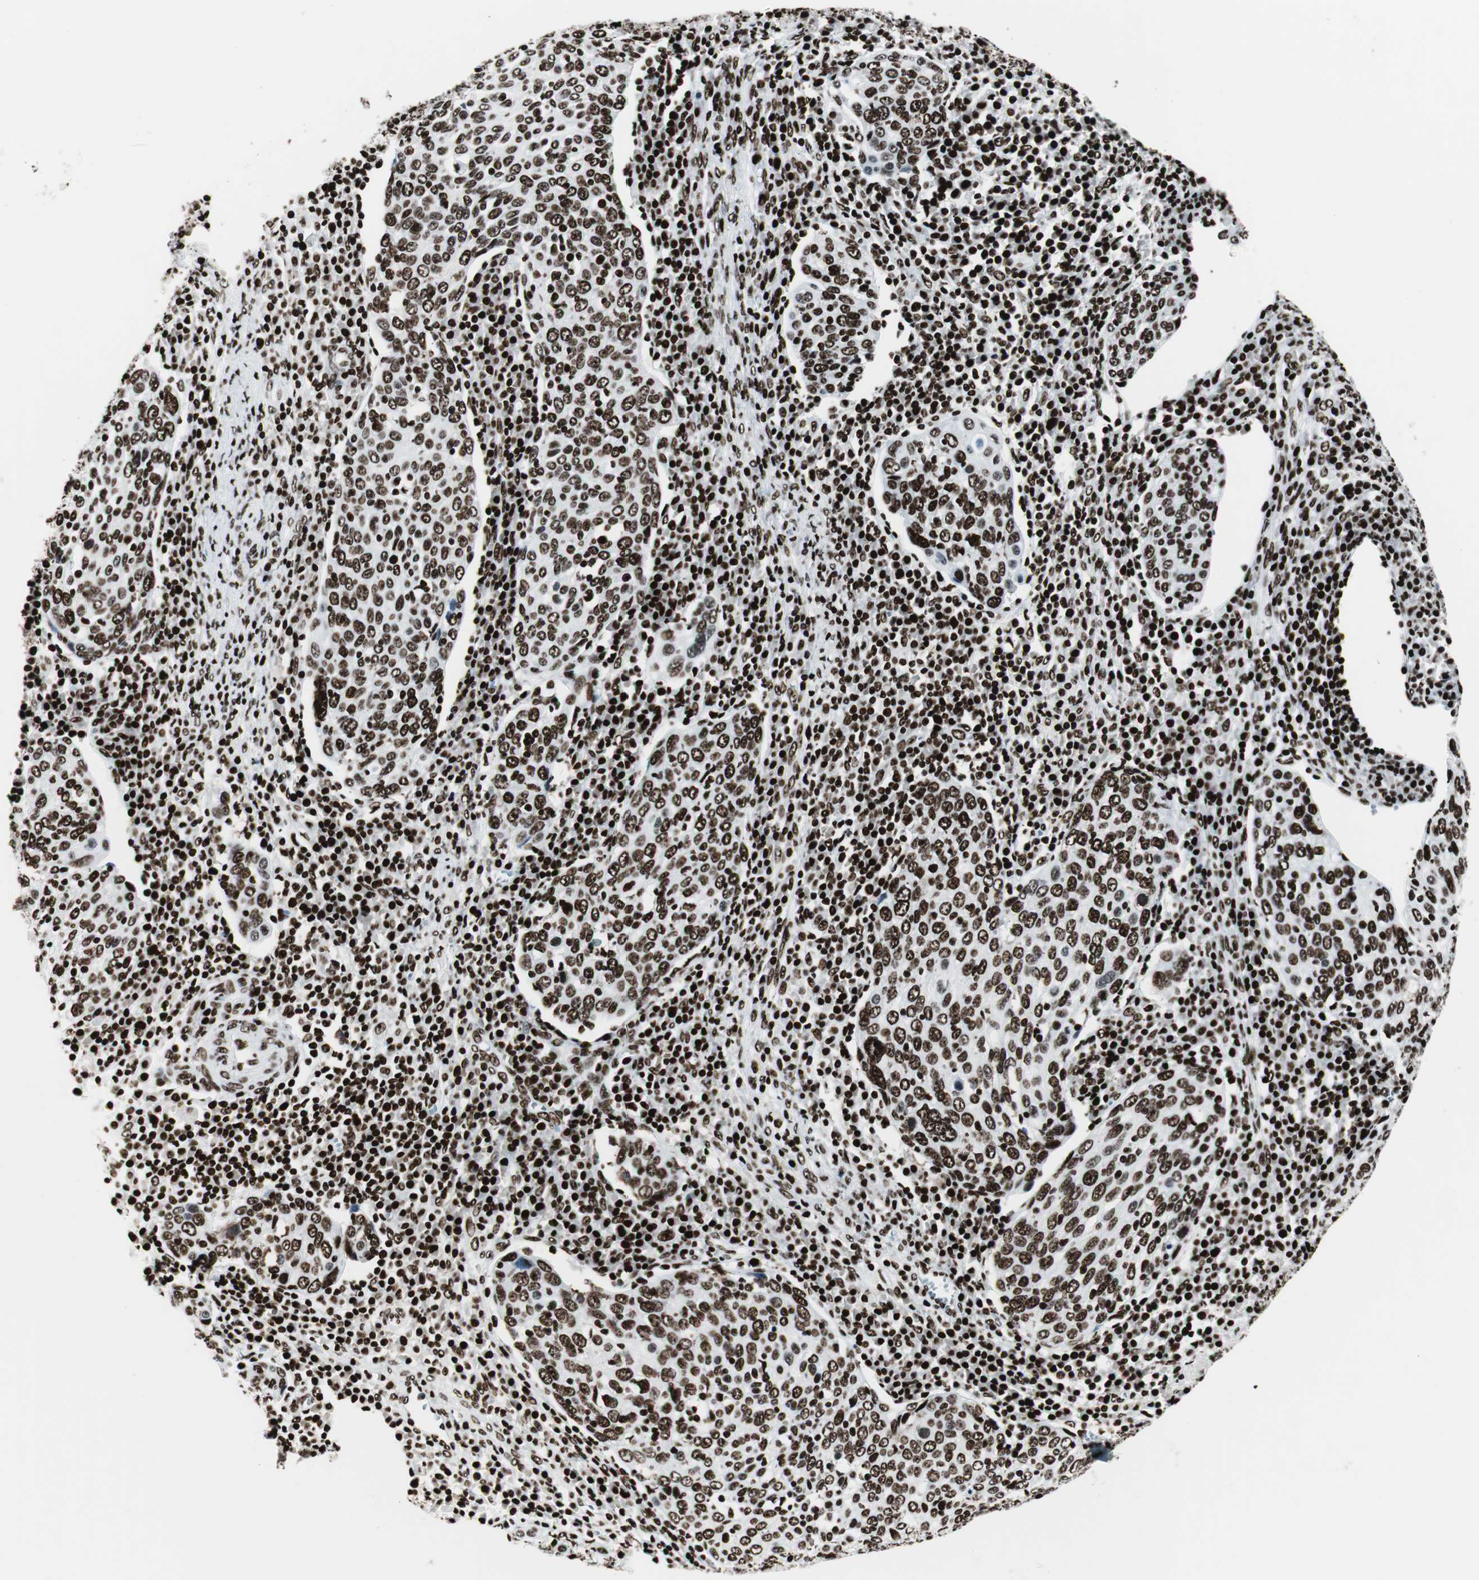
{"staining": {"intensity": "strong", "quantity": ">75%", "location": "nuclear"}, "tissue": "cervical cancer", "cell_type": "Tumor cells", "image_type": "cancer", "snomed": [{"axis": "morphology", "description": "Squamous cell carcinoma, NOS"}, {"axis": "topography", "description": "Cervix"}], "caption": "Squamous cell carcinoma (cervical) tissue displays strong nuclear expression in about >75% of tumor cells", "gene": "NCL", "patient": {"sex": "female", "age": 40}}